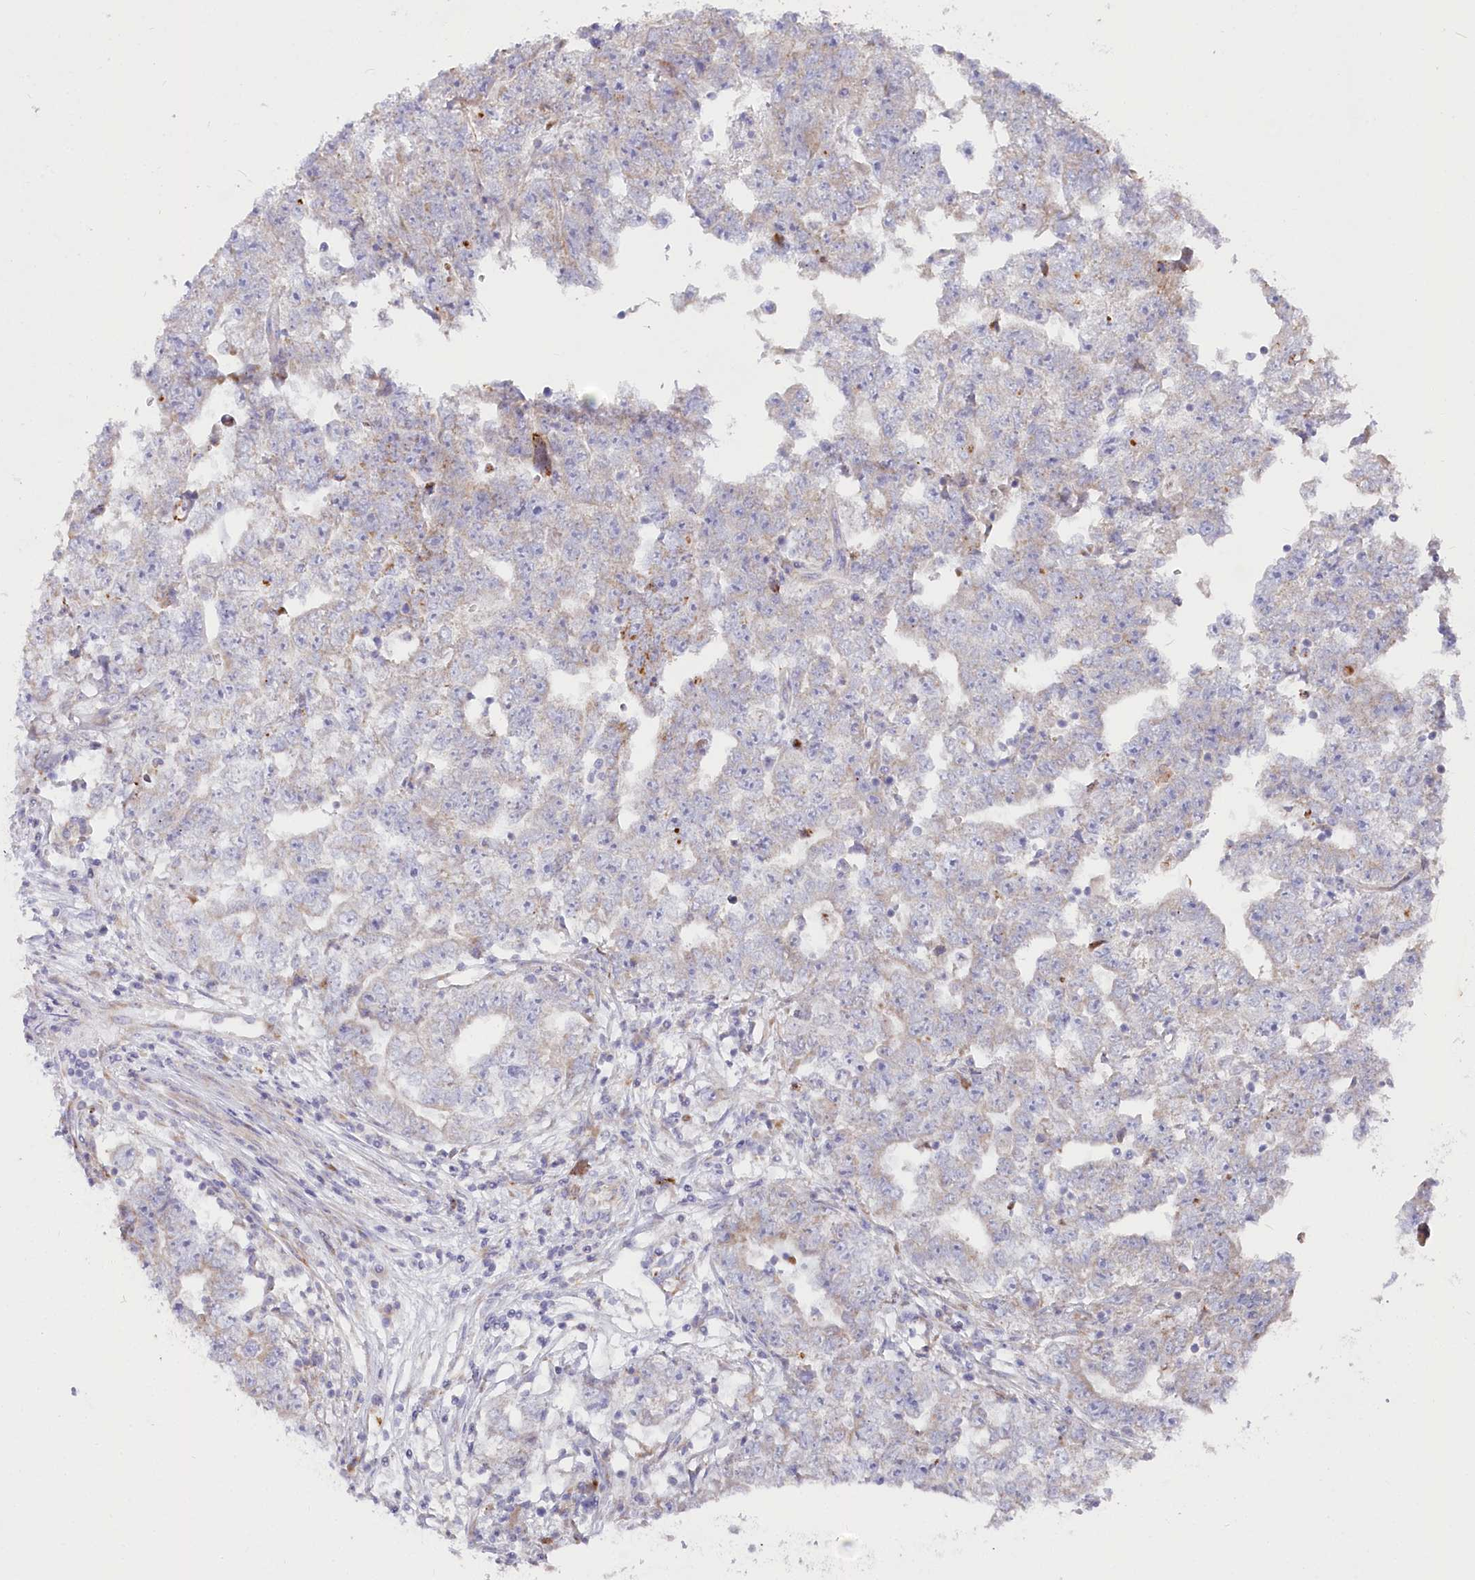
{"staining": {"intensity": "negative", "quantity": "none", "location": "none"}, "tissue": "testis cancer", "cell_type": "Tumor cells", "image_type": "cancer", "snomed": [{"axis": "morphology", "description": "Carcinoma, Embryonal, NOS"}, {"axis": "topography", "description": "Testis"}], "caption": "DAB (3,3'-diaminobenzidine) immunohistochemical staining of human embryonal carcinoma (testis) reveals no significant expression in tumor cells.", "gene": "POGLUT1", "patient": {"sex": "male", "age": 25}}